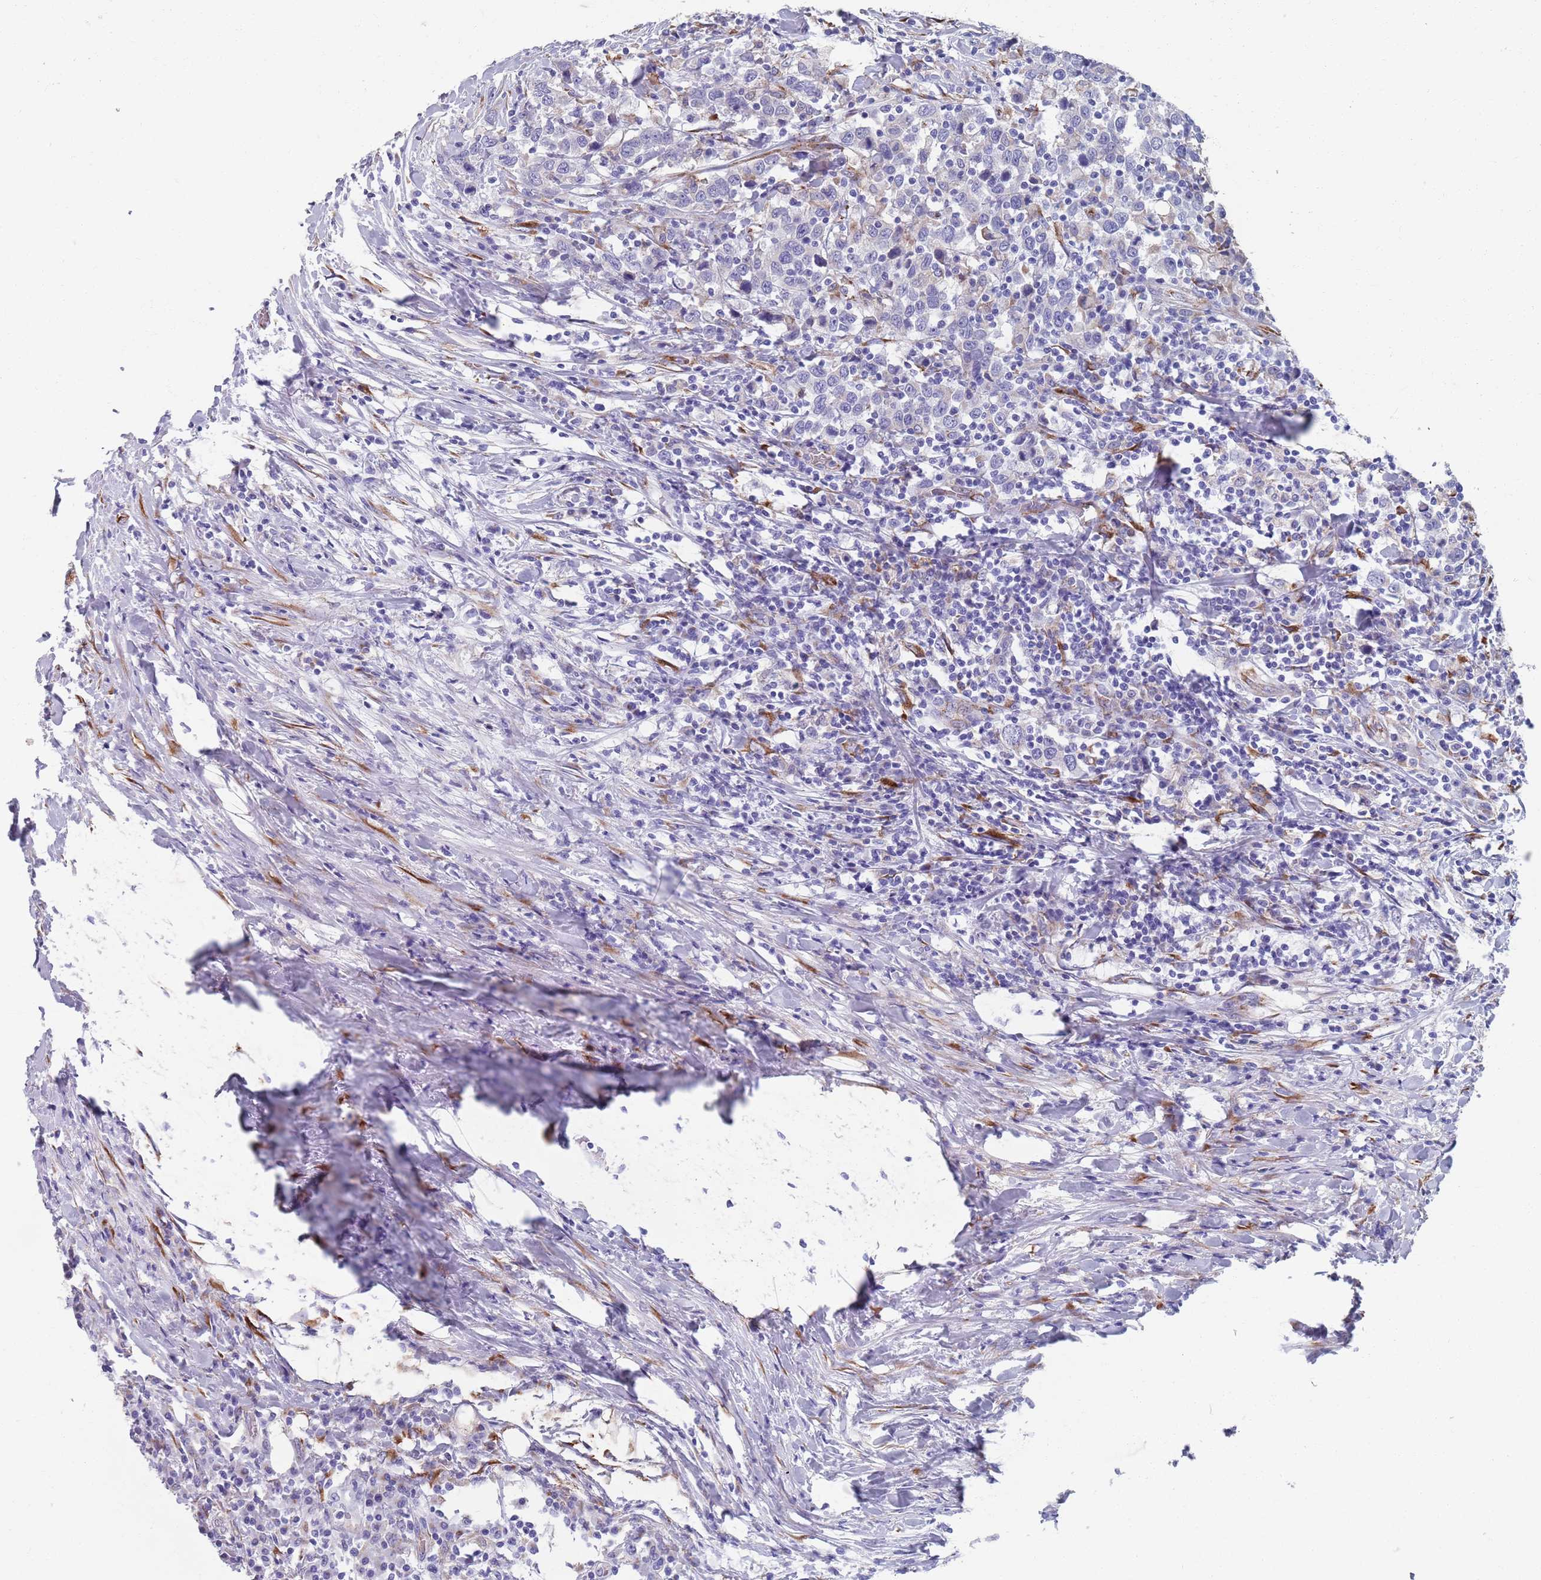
{"staining": {"intensity": "negative", "quantity": "none", "location": "none"}, "tissue": "urothelial cancer", "cell_type": "Tumor cells", "image_type": "cancer", "snomed": [{"axis": "morphology", "description": "Urothelial carcinoma, High grade"}, {"axis": "topography", "description": "Urinary bladder"}], "caption": "The histopathology image displays no staining of tumor cells in urothelial cancer.", "gene": "PLOD1", "patient": {"sex": "male", "age": 61}}